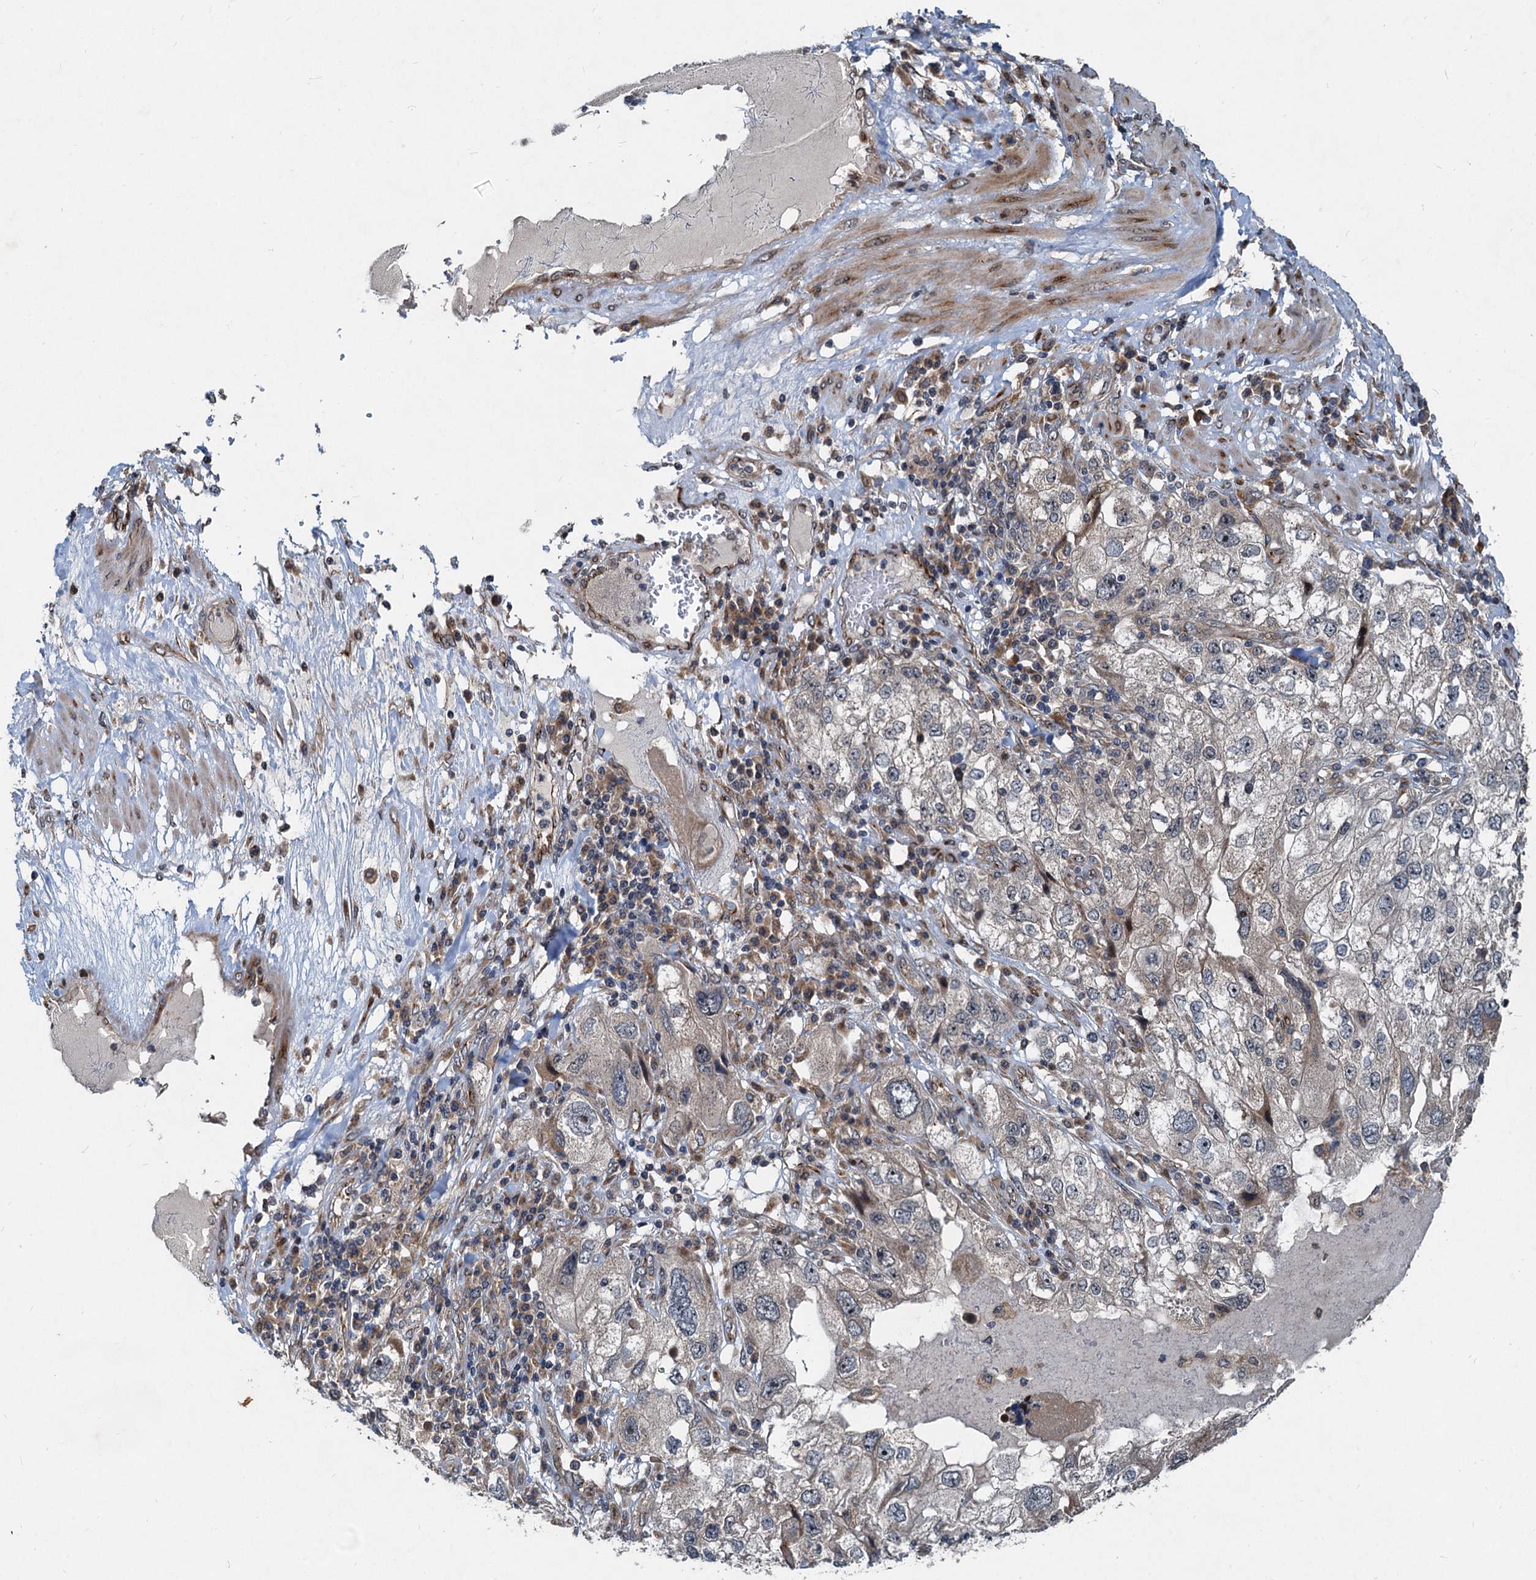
{"staining": {"intensity": "negative", "quantity": "none", "location": "none"}, "tissue": "endometrial cancer", "cell_type": "Tumor cells", "image_type": "cancer", "snomed": [{"axis": "morphology", "description": "Adenocarcinoma, NOS"}, {"axis": "topography", "description": "Endometrium"}], "caption": "Endometrial cancer was stained to show a protein in brown. There is no significant positivity in tumor cells.", "gene": "CEP68", "patient": {"sex": "female", "age": 49}}